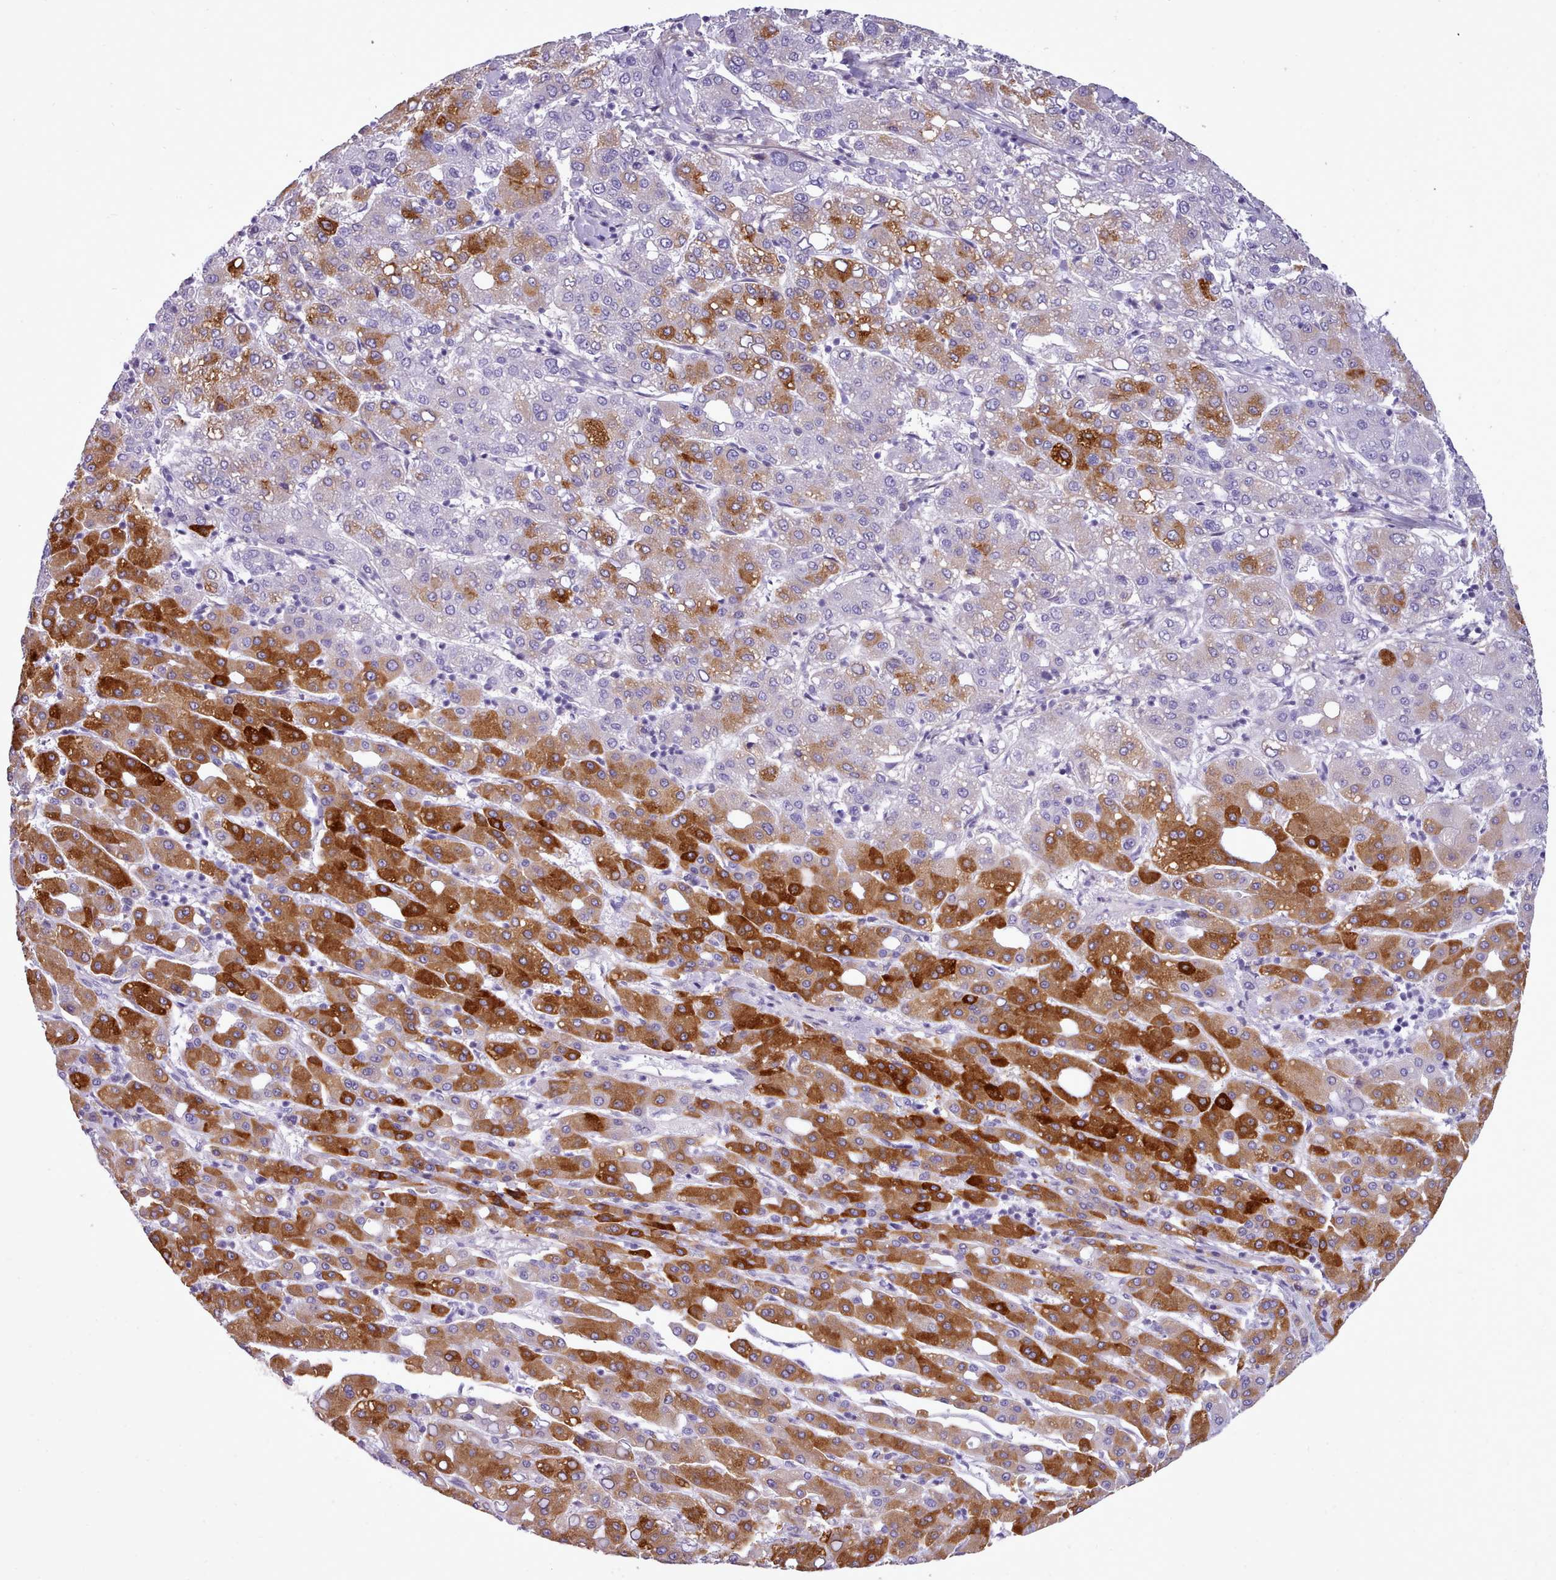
{"staining": {"intensity": "strong", "quantity": "25%-75%", "location": "cytoplasmic/membranous"}, "tissue": "liver cancer", "cell_type": "Tumor cells", "image_type": "cancer", "snomed": [{"axis": "morphology", "description": "Carcinoma, Hepatocellular, NOS"}, {"axis": "topography", "description": "Liver"}], "caption": "Immunohistochemical staining of liver hepatocellular carcinoma exhibits high levels of strong cytoplasmic/membranous expression in about 25%-75% of tumor cells.", "gene": "CYP2A13", "patient": {"sex": "male", "age": 65}}